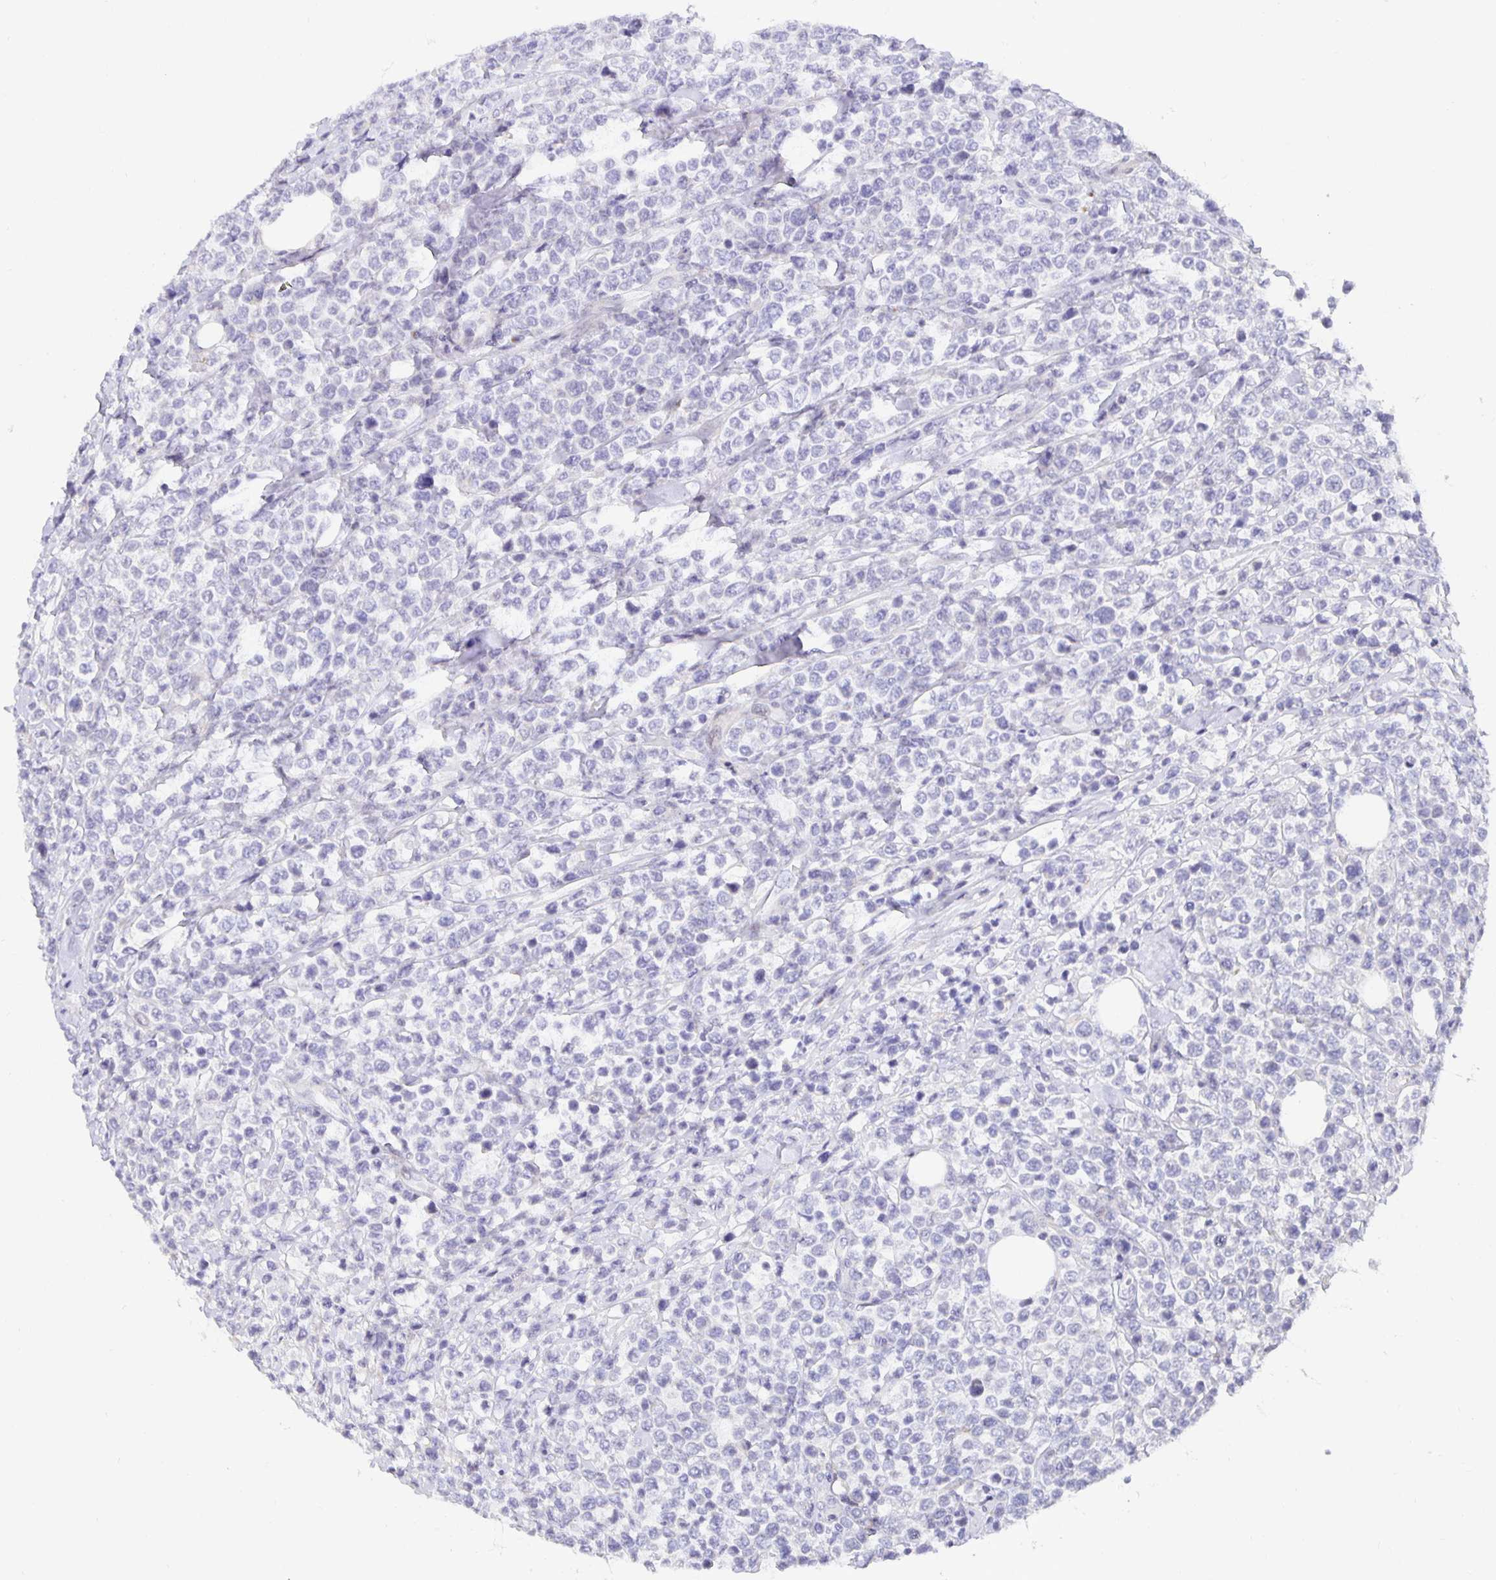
{"staining": {"intensity": "negative", "quantity": "none", "location": "none"}, "tissue": "lymphoma", "cell_type": "Tumor cells", "image_type": "cancer", "snomed": [{"axis": "morphology", "description": "Malignant lymphoma, non-Hodgkin's type, High grade"}, {"axis": "topography", "description": "Soft tissue"}], "caption": "Malignant lymphoma, non-Hodgkin's type (high-grade) was stained to show a protein in brown. There is no significant staining in tumor cells.", "gene": "TJP3", "patient": {"sex": "female", "age": 56}}